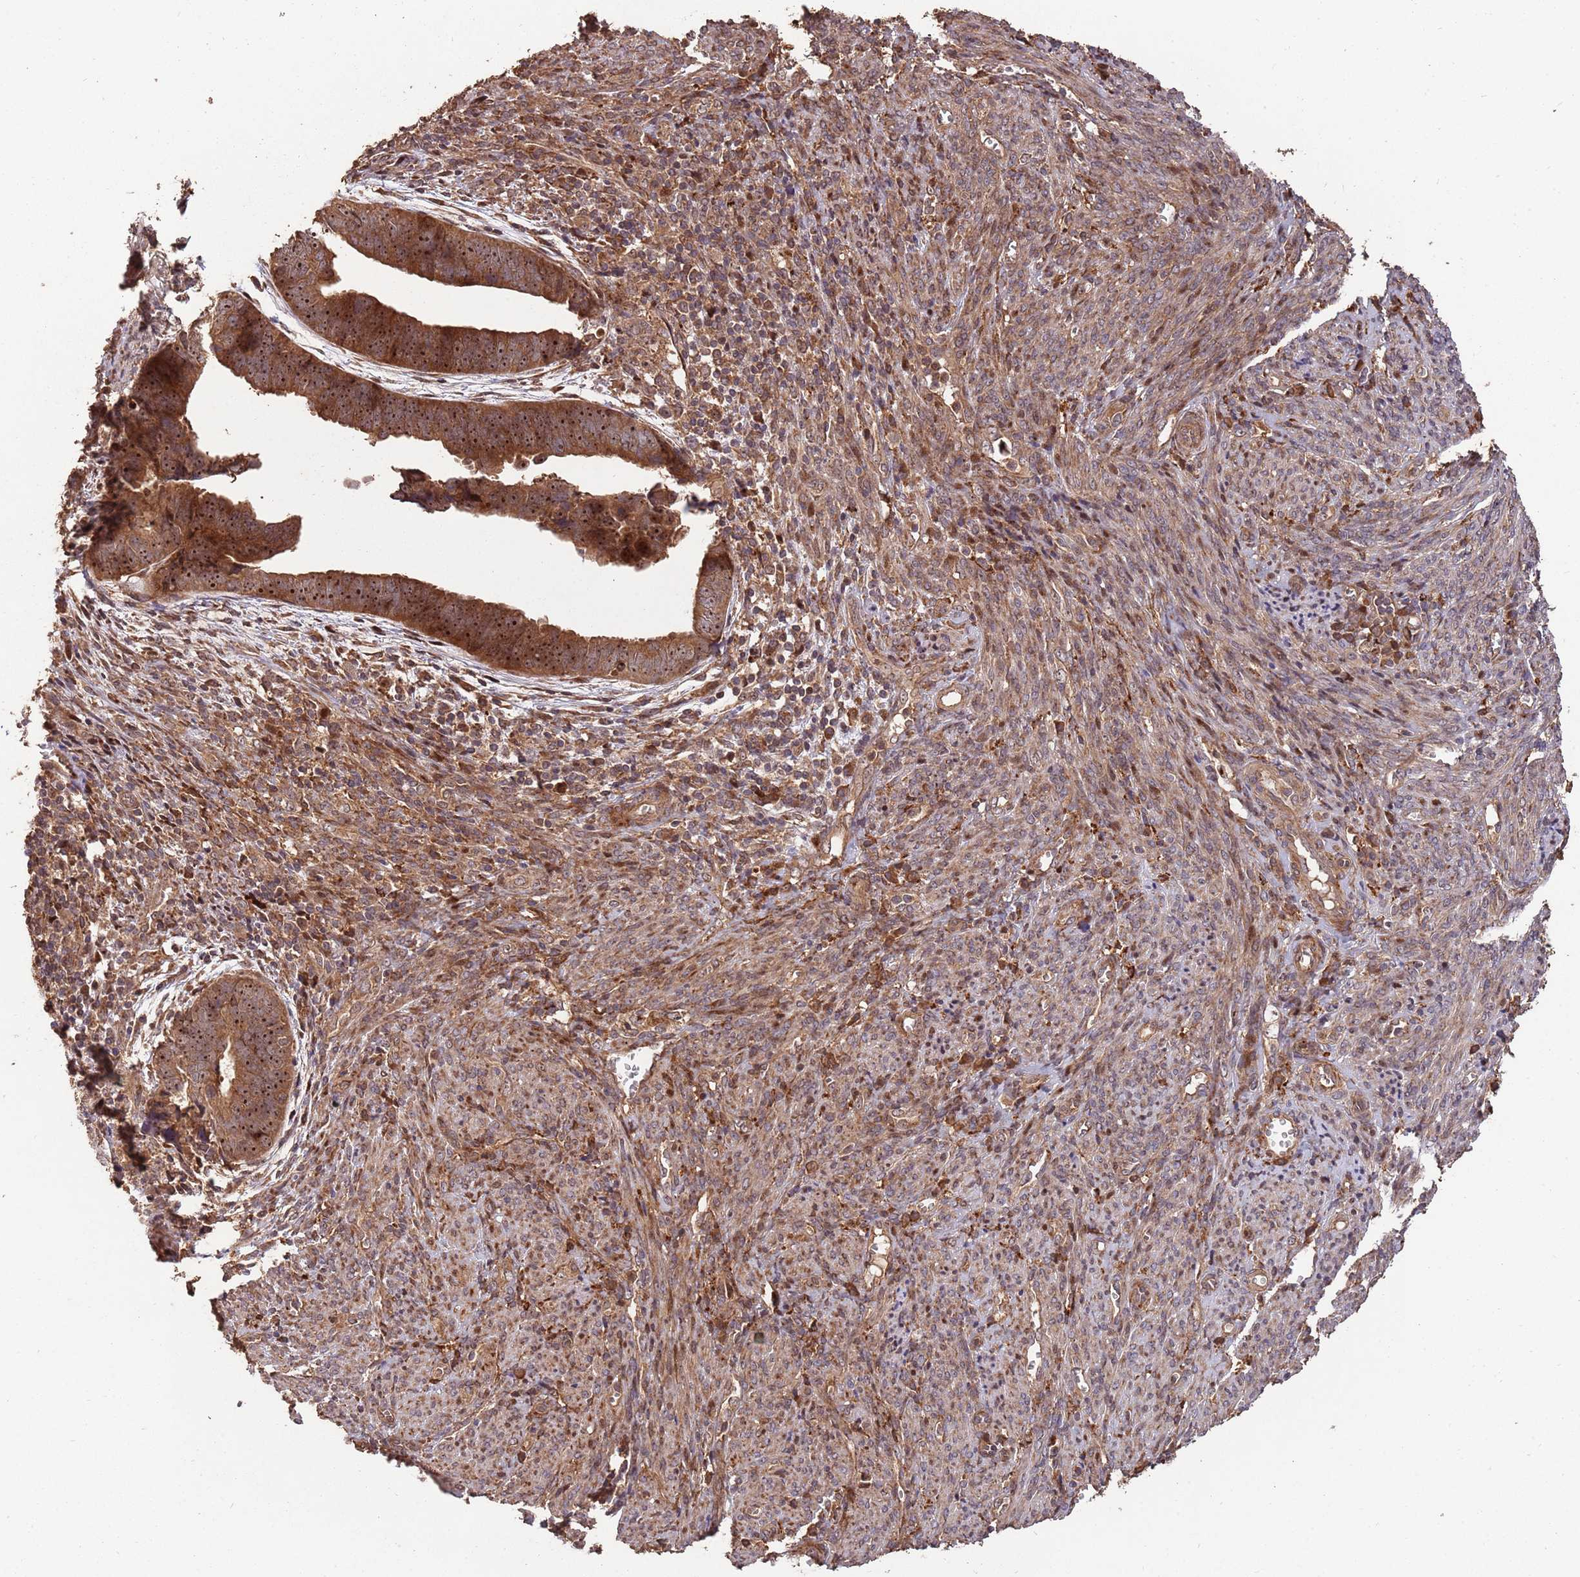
{"staining": {"intensity": "moderate", "quantity": ">75%", "location": "cytoplasmic/membranous,nuclear"}, "tissue": "endometrial cancer", "cell_type": "Tumor cells", "image_type": "cancer", "snomed": [{"axis": "morphology", "description": "Adenocarcinoma, NOS"}, {"axis": "topography", "description": "Endometrium"}], "caption": "Endometrial adenocarcinoma stained with a brown dye reveals moderate cytoplasmic/membranous and nuclear positive positivity in approximately >75% of tumor cells.", "gene": "ZNF428", "patient": {"sex": "female", "age": 75}}